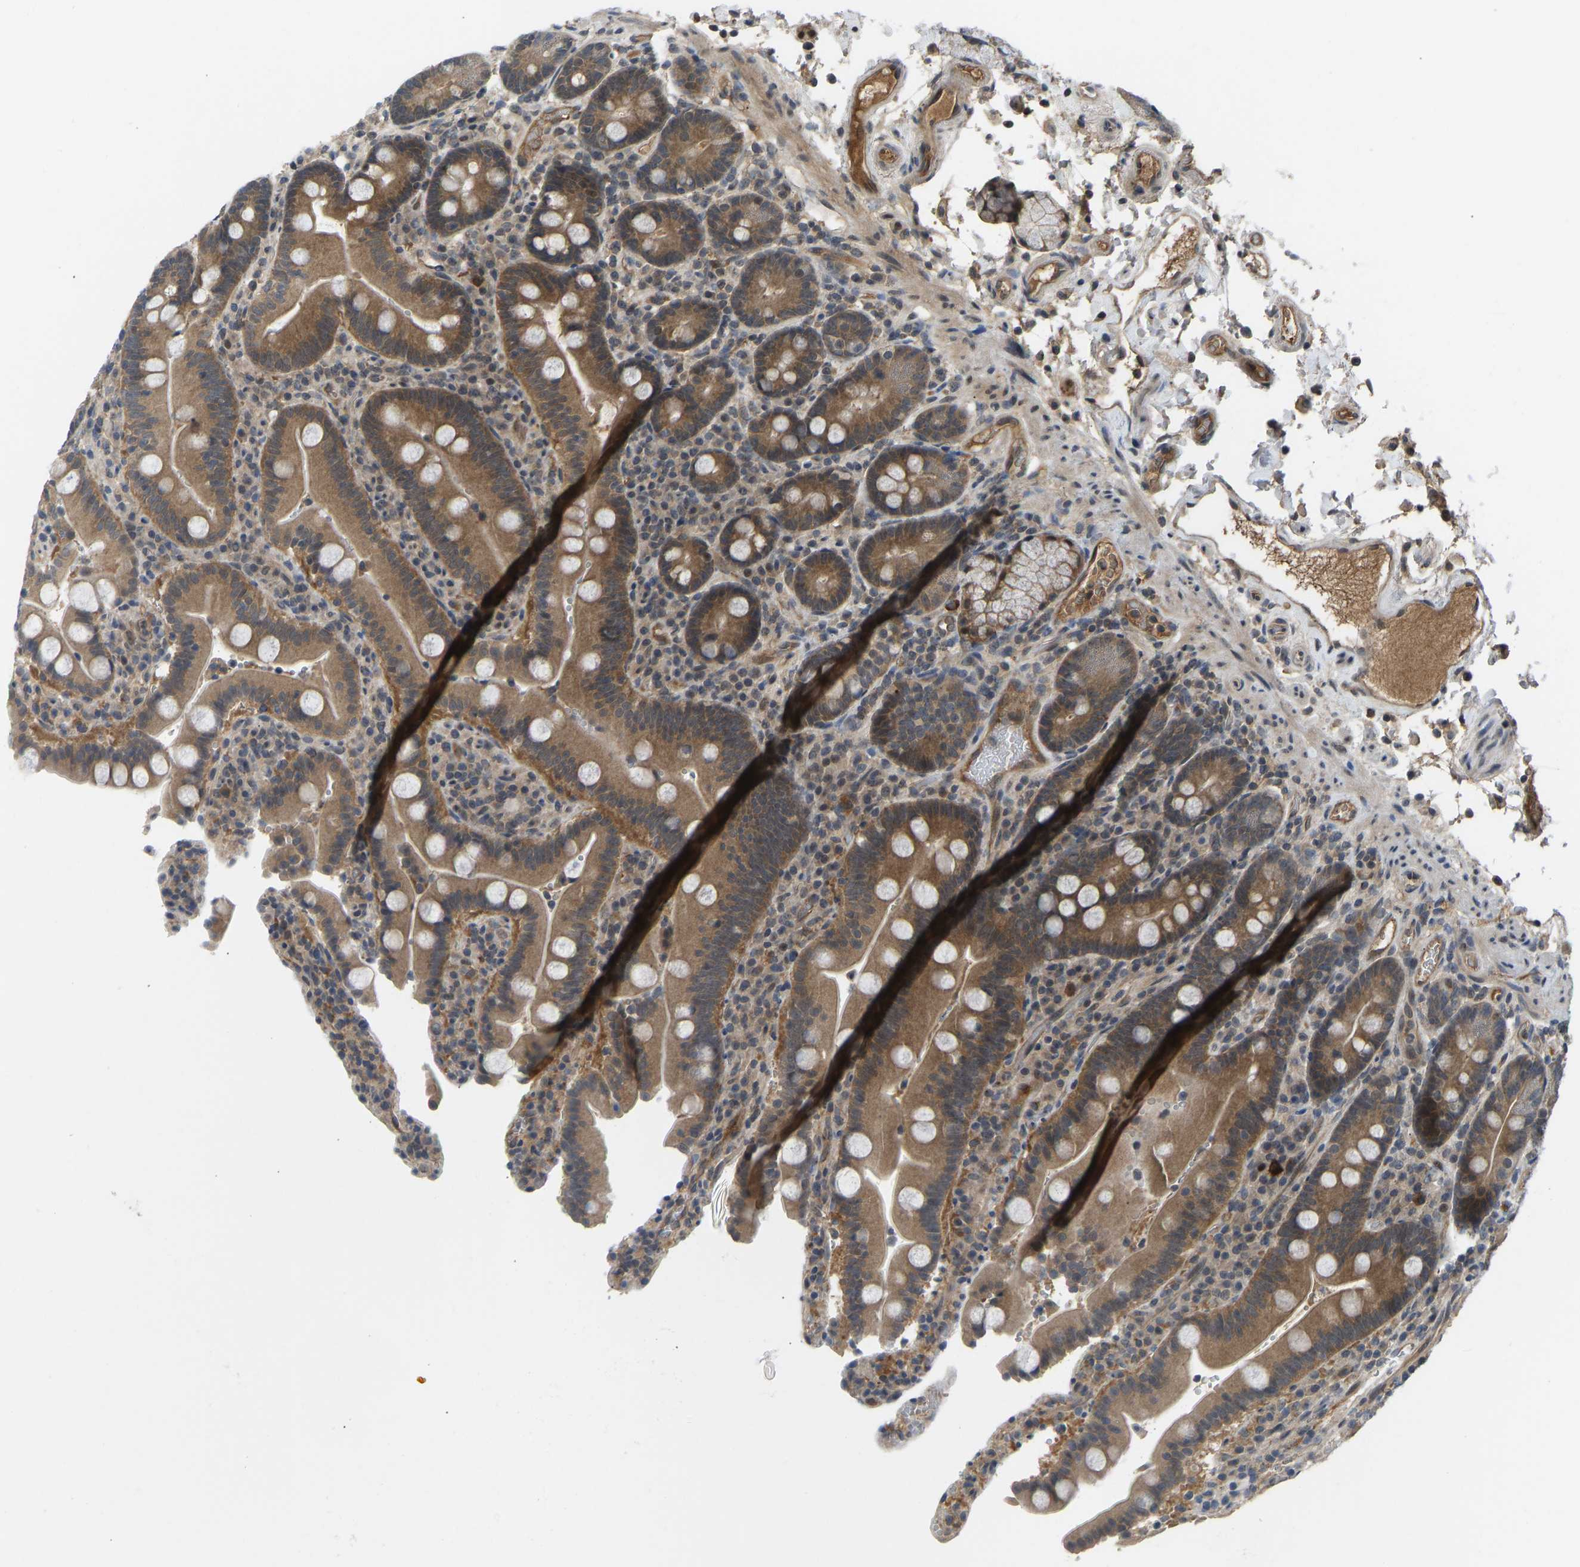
{"staining": {"intensity": "moderate", "quantity": ">75%", "location": "cytoplasmic/membranous"}, "tissue": "duodenum", "cell_type": "Glandular cells", "image_type": "normal", "snomed": [{"axis": "morphology", "description": "Normal tissue, NOS"}, {"axis": "topography", "description": "Small intestine, NOS"}], "caption": "Immunohistochemistry (IHC) micrograph of unremarkable duodenum: human duodenum stained using immunohistochemistry (IHC) exhibits medium levels of moderate protein expression localized specifically in the cytoplasmic/membranous of glandular cells, appearing as a cytoplasmic/membranous brown color.", "gene": "ZNF251", "patient": {"sex": "female", "age": 71}}